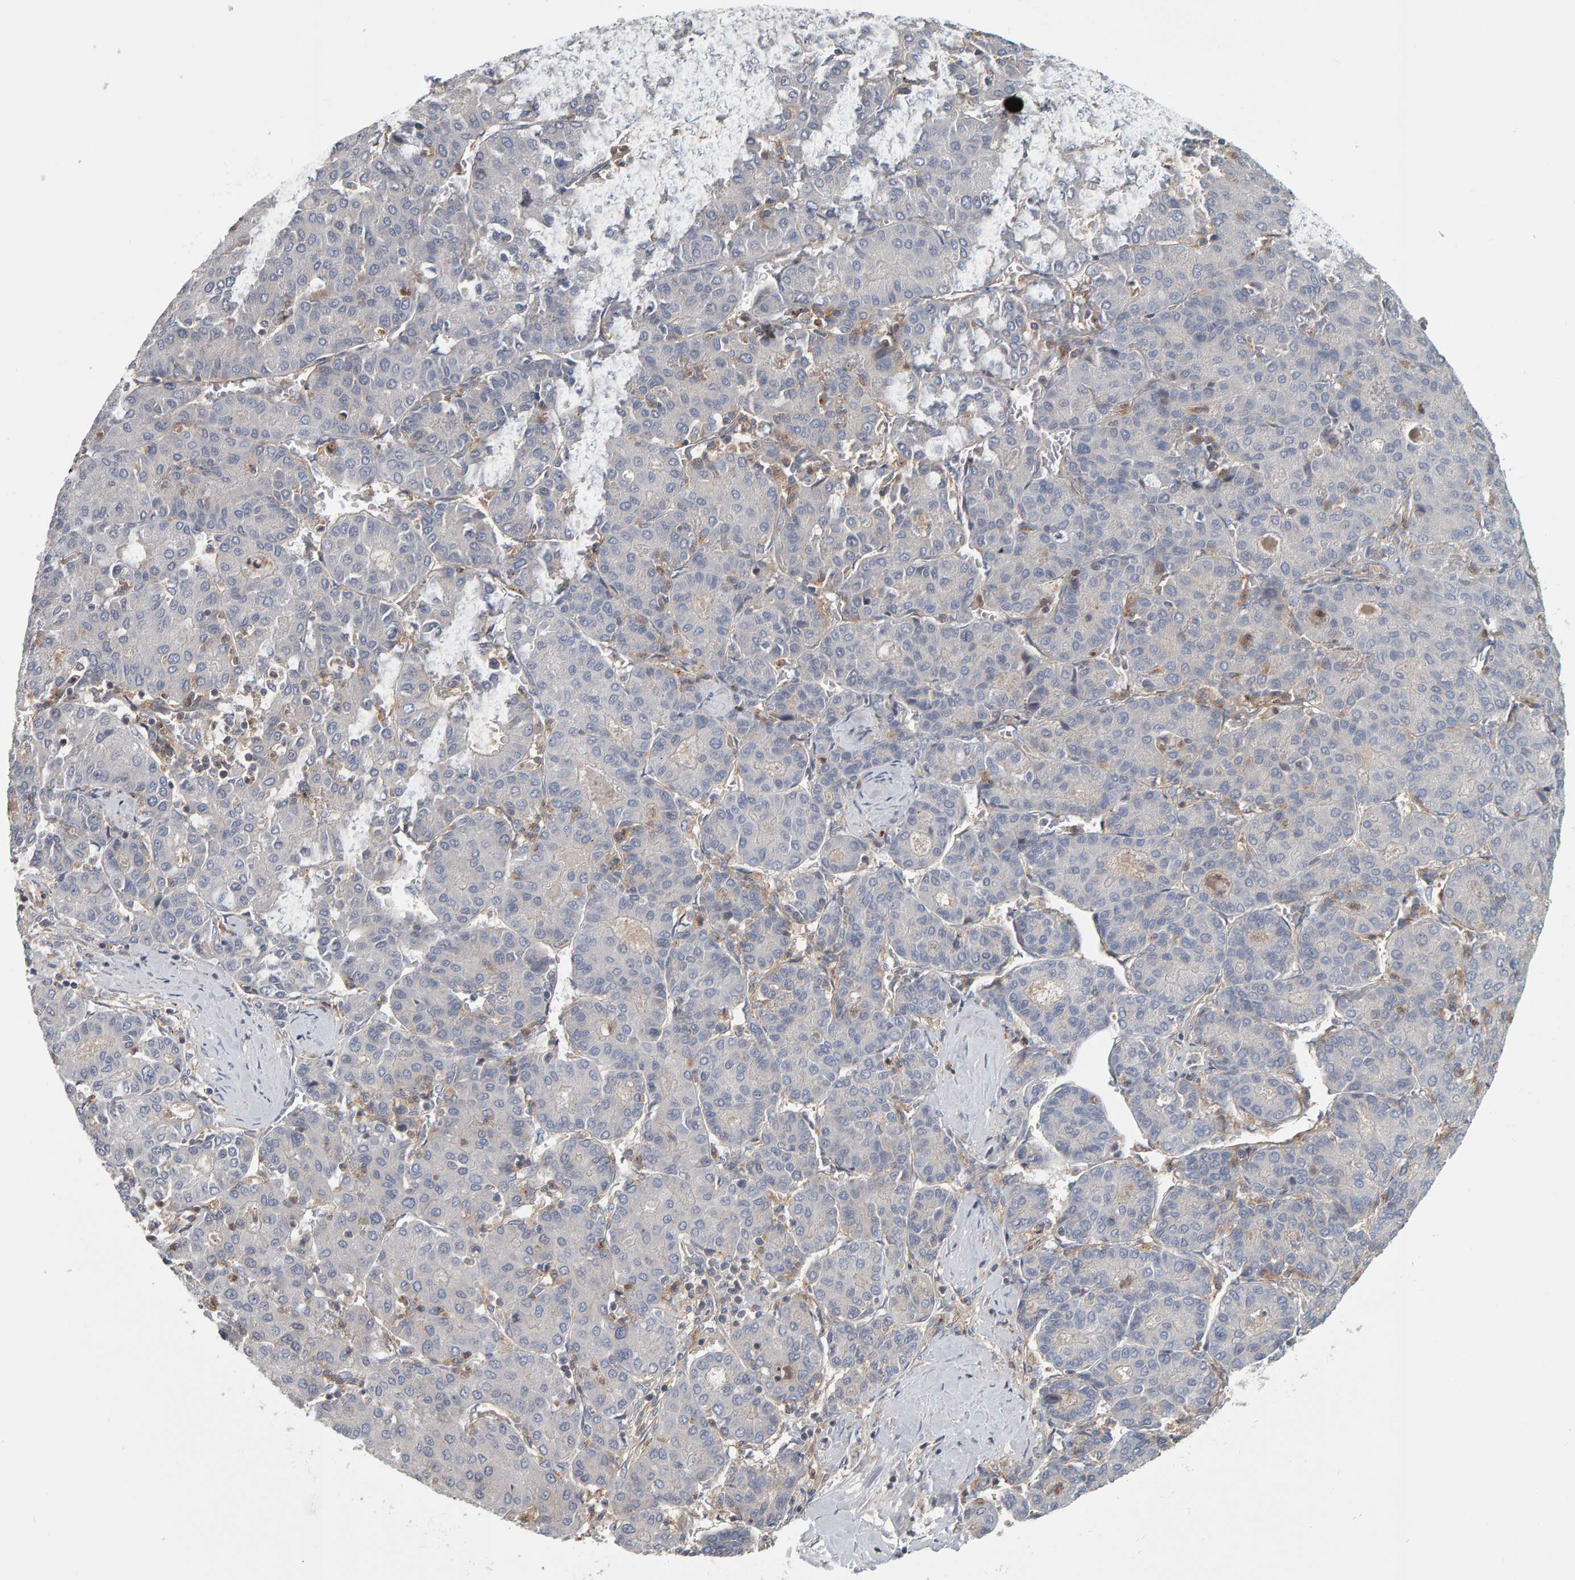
{"staining": {"intensity": "negative", "quantity": "none", "location": "none"}, "tissue": "liver cancer", "cell_type": "Tumor cells", "image_type": "cancer", "snomed": [{"axis": "morphology", "description": "Carcinoma, Hepatocellular, NOS"}, {"axis": "topography", "description": "Liver"}], "caption": "IHC image of neoplastic tissue: liver cancer stained with DAB reveals no significant protein expression in tumor cells. The staining is performed using DAB brown chromogen with nuclei counter-stained in using hematoxylin.", "gene": "C9orf72", "patient": {"sex": "male", "age": 65}}